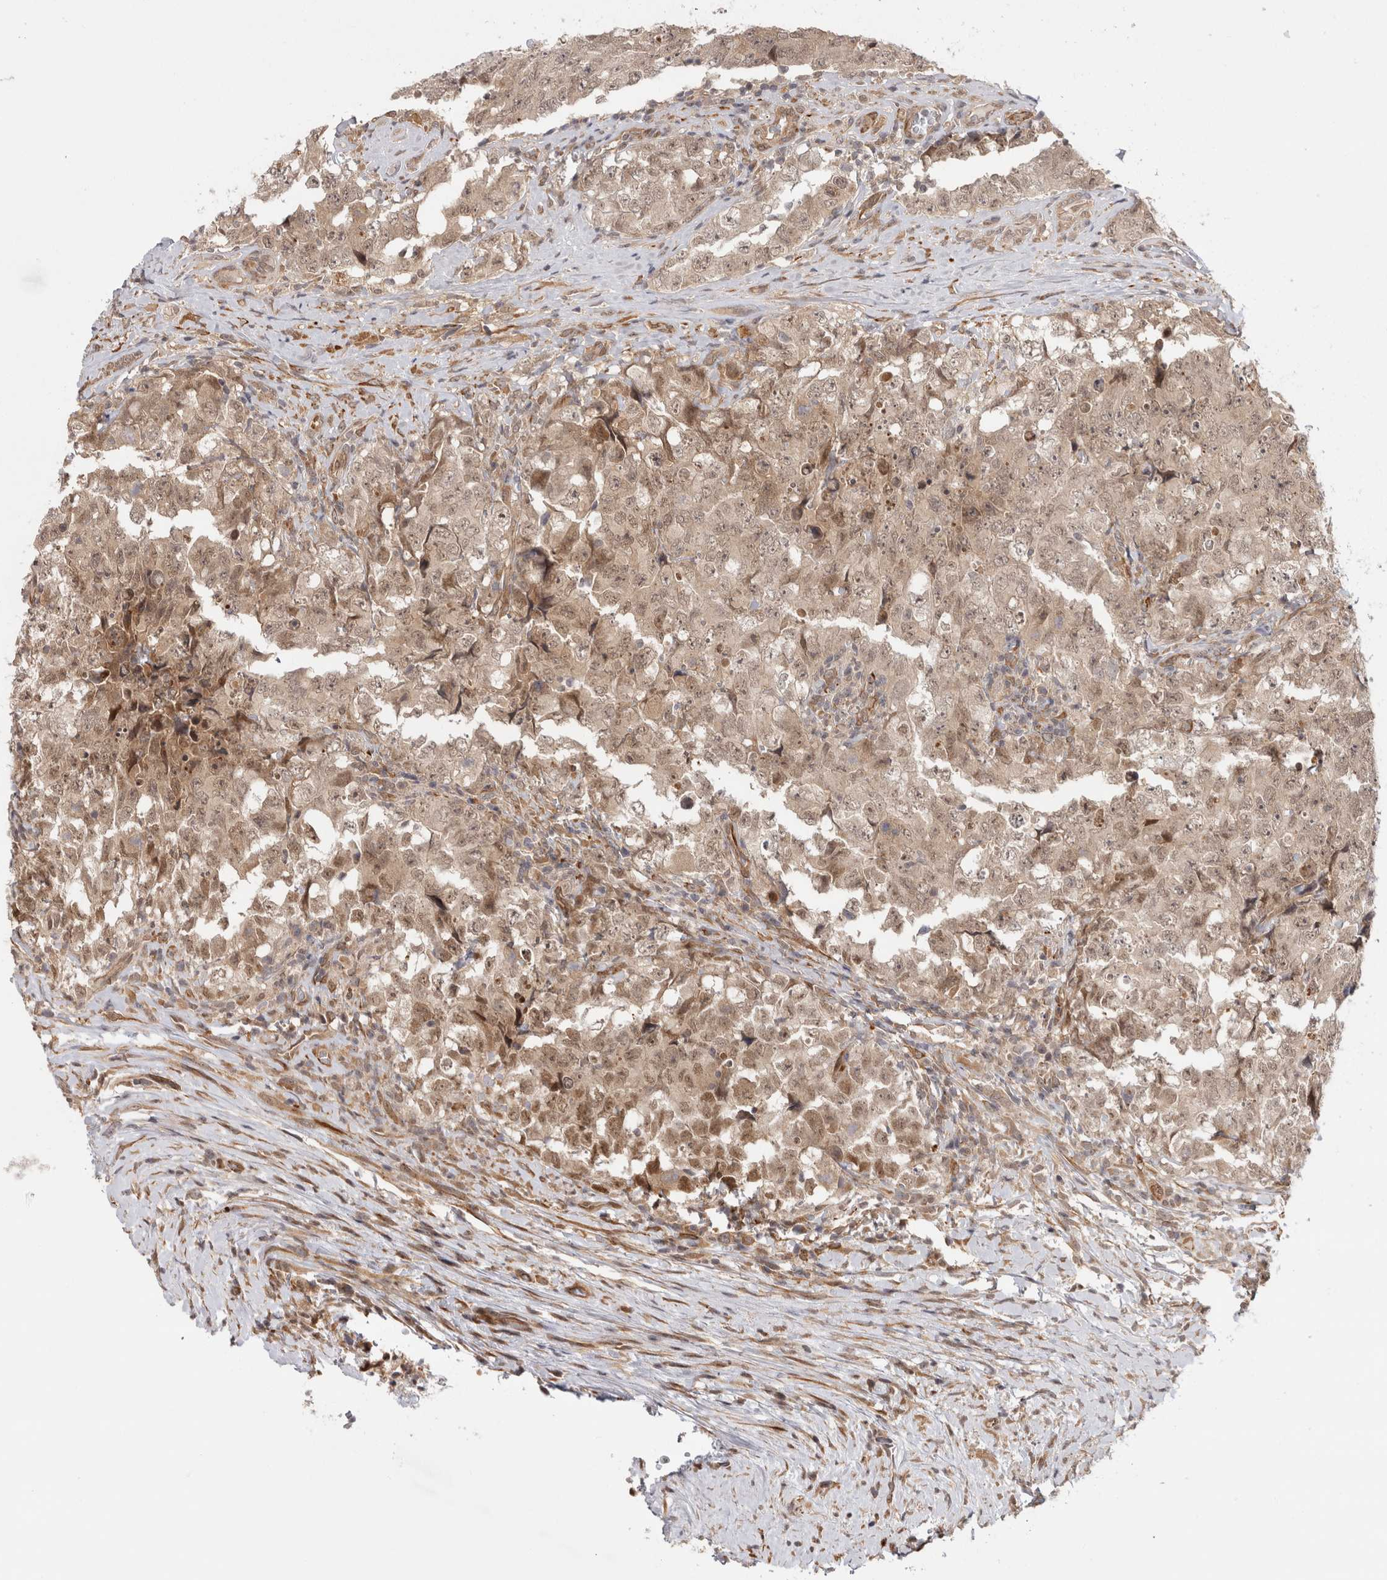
{"staining": {"intensity": "weak", "quantity": ">75%", "location": "nuclear"}, "tissue": "testis cancer", "cell_type": "Tumor cells", "image_type": "cancer", "snomed": [{"axis": "morphology", "description": "Carcinoma, Embryonal, NOS"}, {"axis": "topography", "description": "Testis"}], "caption": "Immunohistochemical staining of testis cancer exhibits low levels of weak nuclear staining in approximately >75% of tumor cells.", "gene": "ZNF318", "patient": {"sex": "male", "age": 26}}